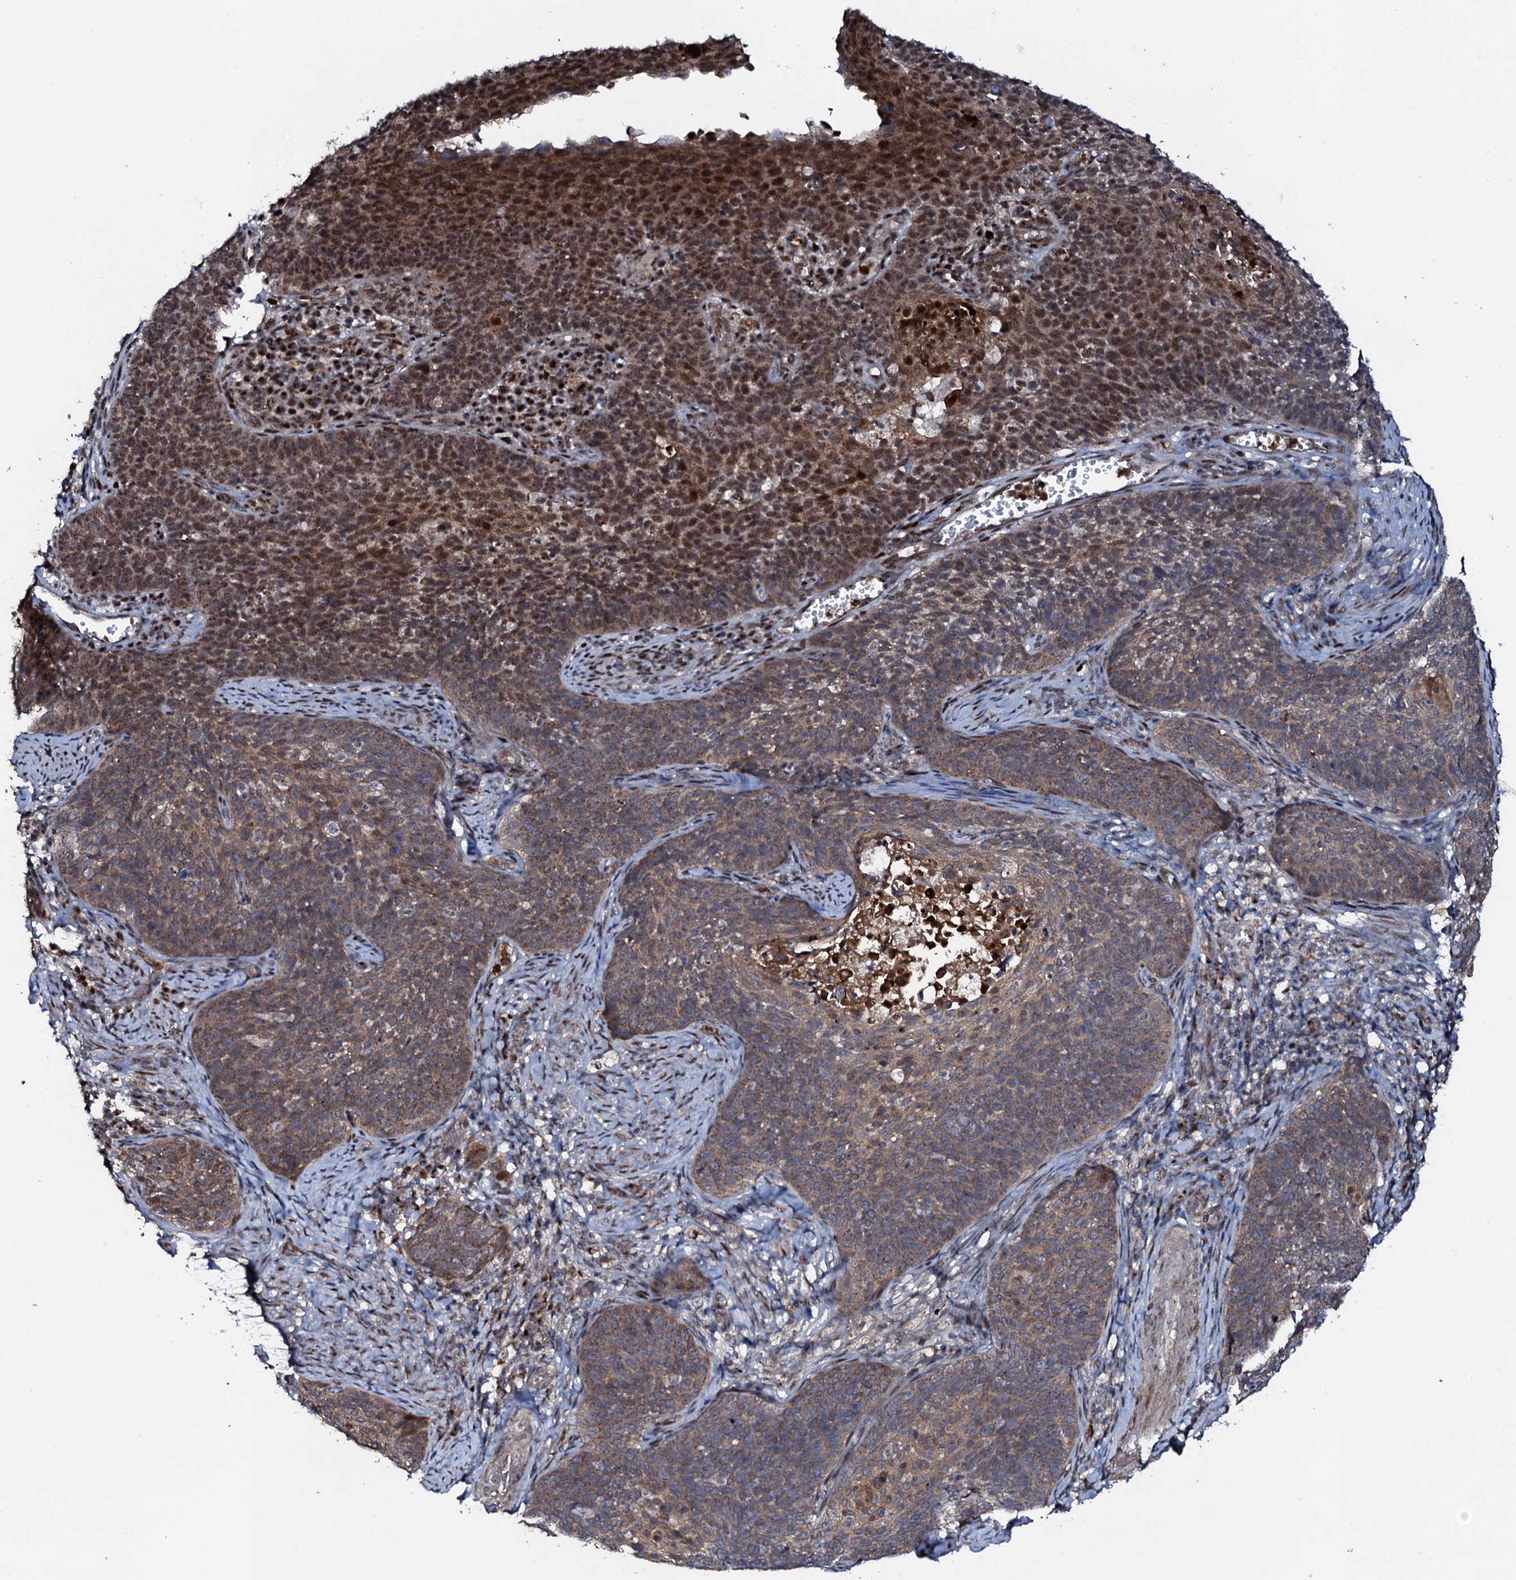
{"staining": {"intensity": "moderate", "quantity": ">75%", "location": "cytoplasmic/membranous,nuclear"}, "tissue": "cervical cancer", "cell_type": "Tumor cells", "image_type": "cancer", "snomed": [{"axis": "morphology", "description": "Normal tissue, NOS"}, {"axis": "morphology", "description": "Squamous cell carcinoma, NOS"}, {"axis": "topography", "description": "Cervix"}], "caption": "Squamous cell carcinoma (cervical) stained with DAB (3,3'-diaminobenzidine) immunohistochemistry (IHC) demonstrates medium levels of moderate cytoplasmic/membranous and nuclear positivity in about >75% of tumor cells.", "gene": "COG6", "patient": {"sex": "female", "age": 39}}